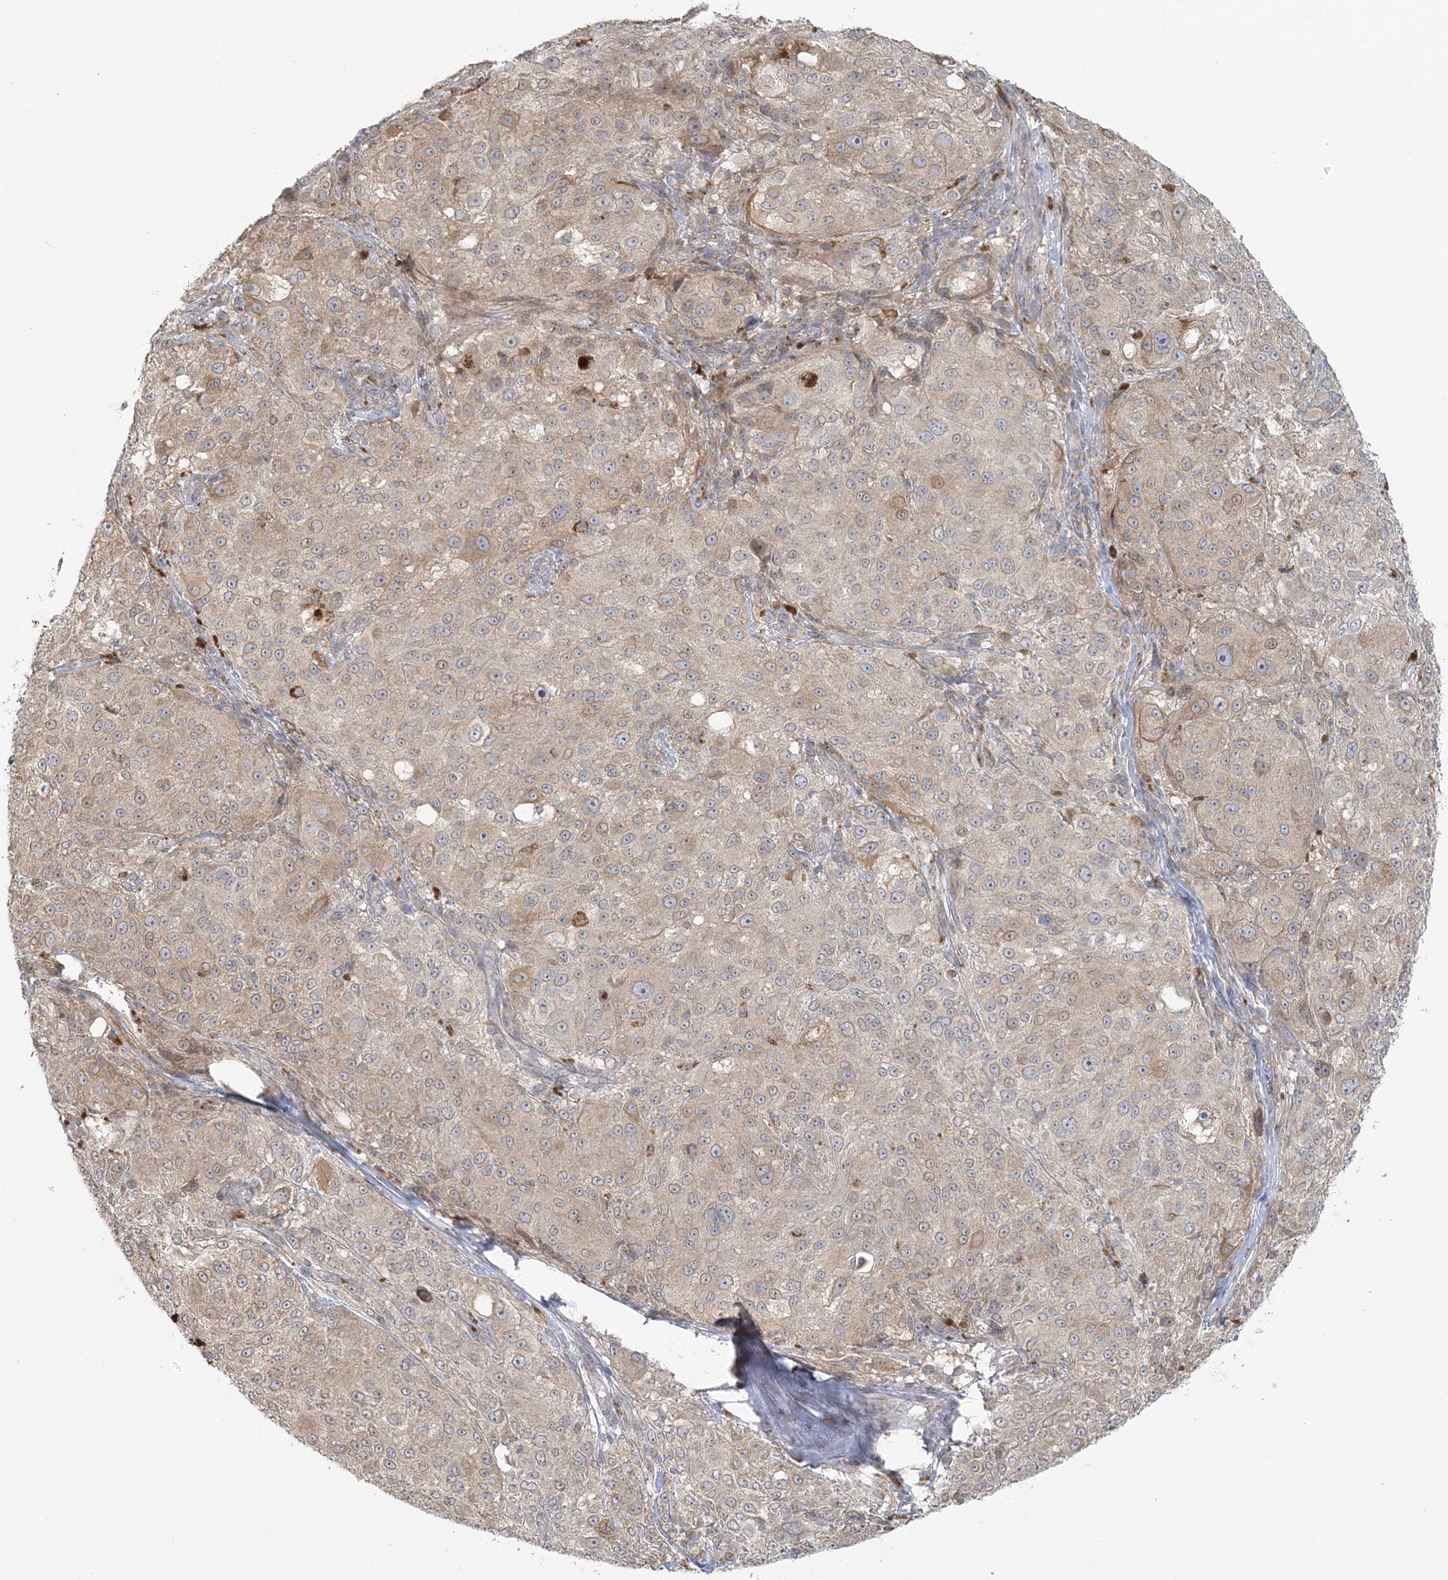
{"staining": {"intensity": "weak", "quantity": "<25%", "location": "cytoplasmic/membranous"}, "tissue": "melanoma", "cell_type": "Tumor cells", "image_type": "cancer", "snomed": [{"axis": "morphology", "description": "Necrosis, NOS"}, {"axis": "morphology", "description": "Malignant melanoma, NOS"}, {"axis": "topography", "description": "Skin"}], "caption": "Tumor cells are negative for brown protein staining in malignant melanoma.", "gene": "BLTP3A", "patient": {"sex": "female", "age": 87}}